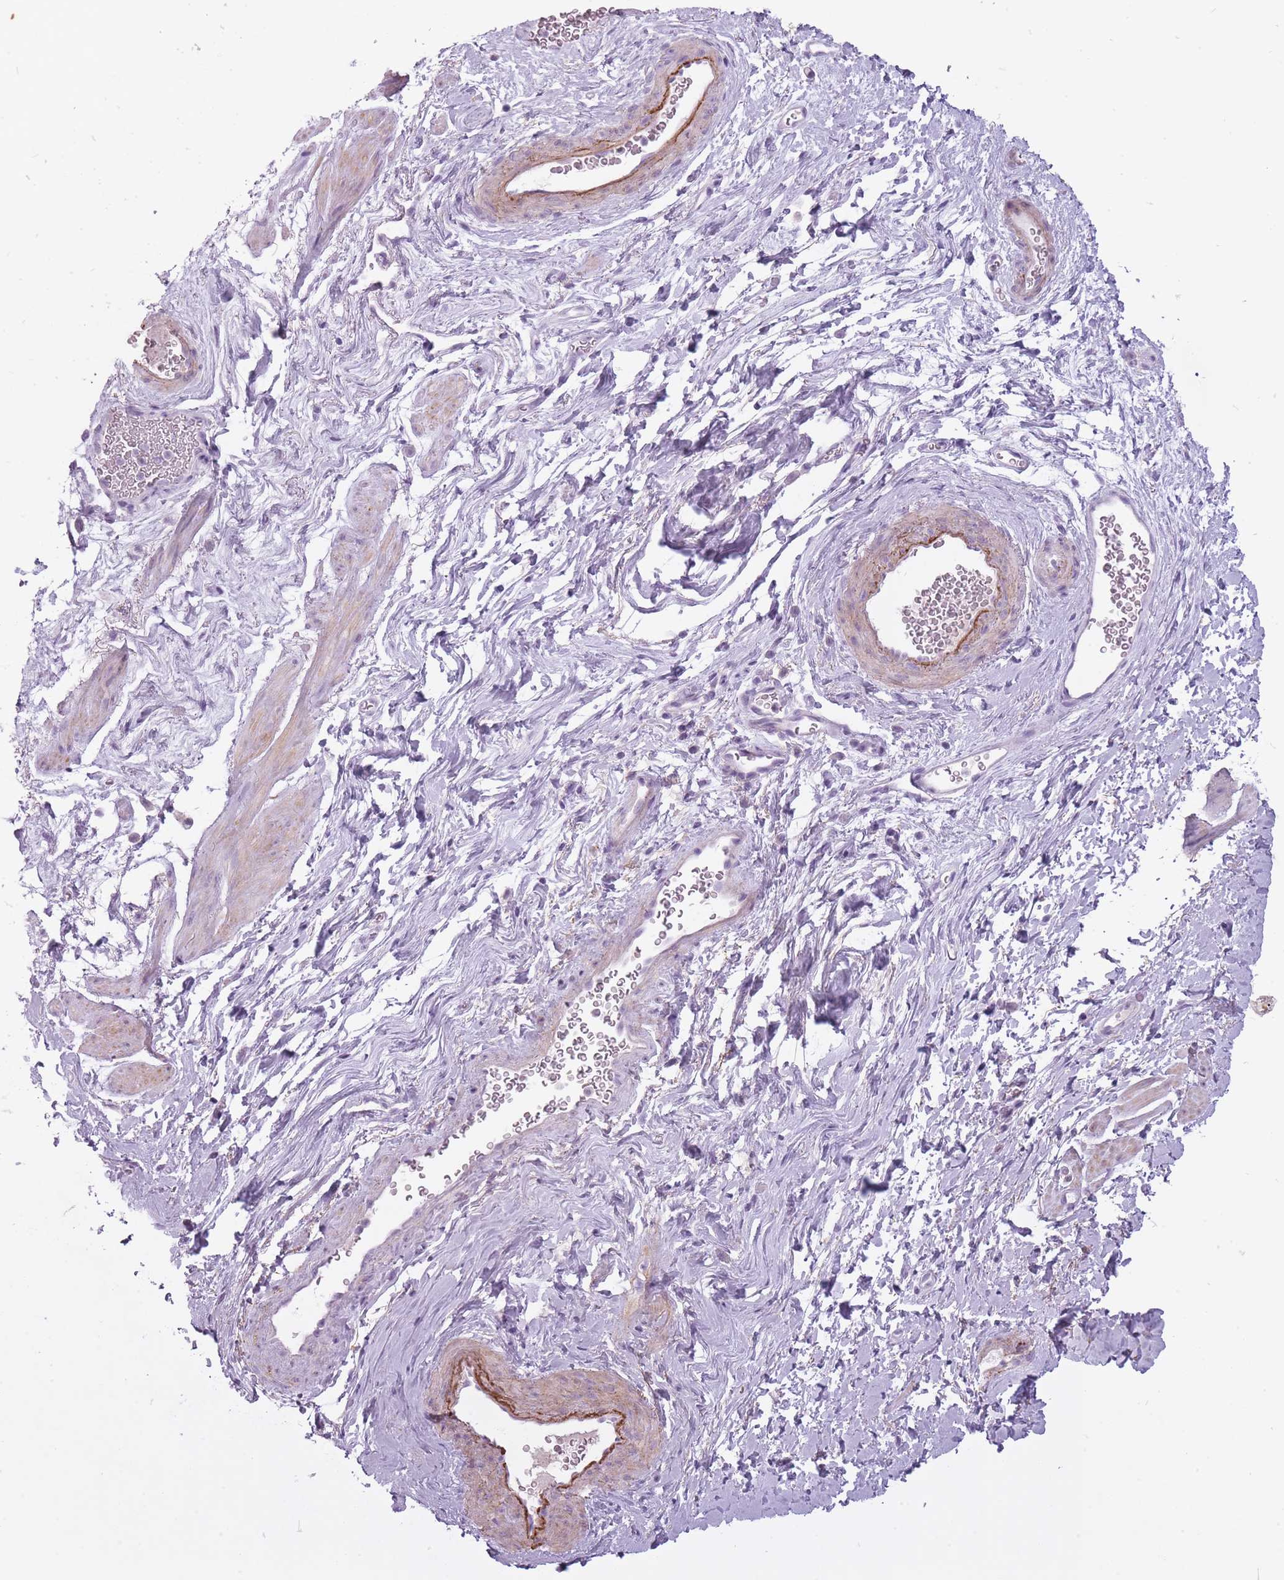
{"staining": {"intensity": "moderate", "quantity": "25%-75%", "location": "cytoplasmic/membranous"}, "tissue": "smooth muscle", "cell_type": "Smooth muscle cells", "image_type": "normal", "snomed": [{"axis": "morphology", "description": "Normal tissue, NOS"}, {"axis": "topography", "description": "Smooth muscle"}, {"axis": "topography", "description": "Peripheral nerve tissue"}], "caption": "Brown immunohistochemical staining in unremarkable human smooth muscle exhibits moderate cytoplasmic/membranous positivity in about 25%-75% of smooth muscle cells.", "gene": "RFX4", "patient": {"sex": "male", "age": 69}}